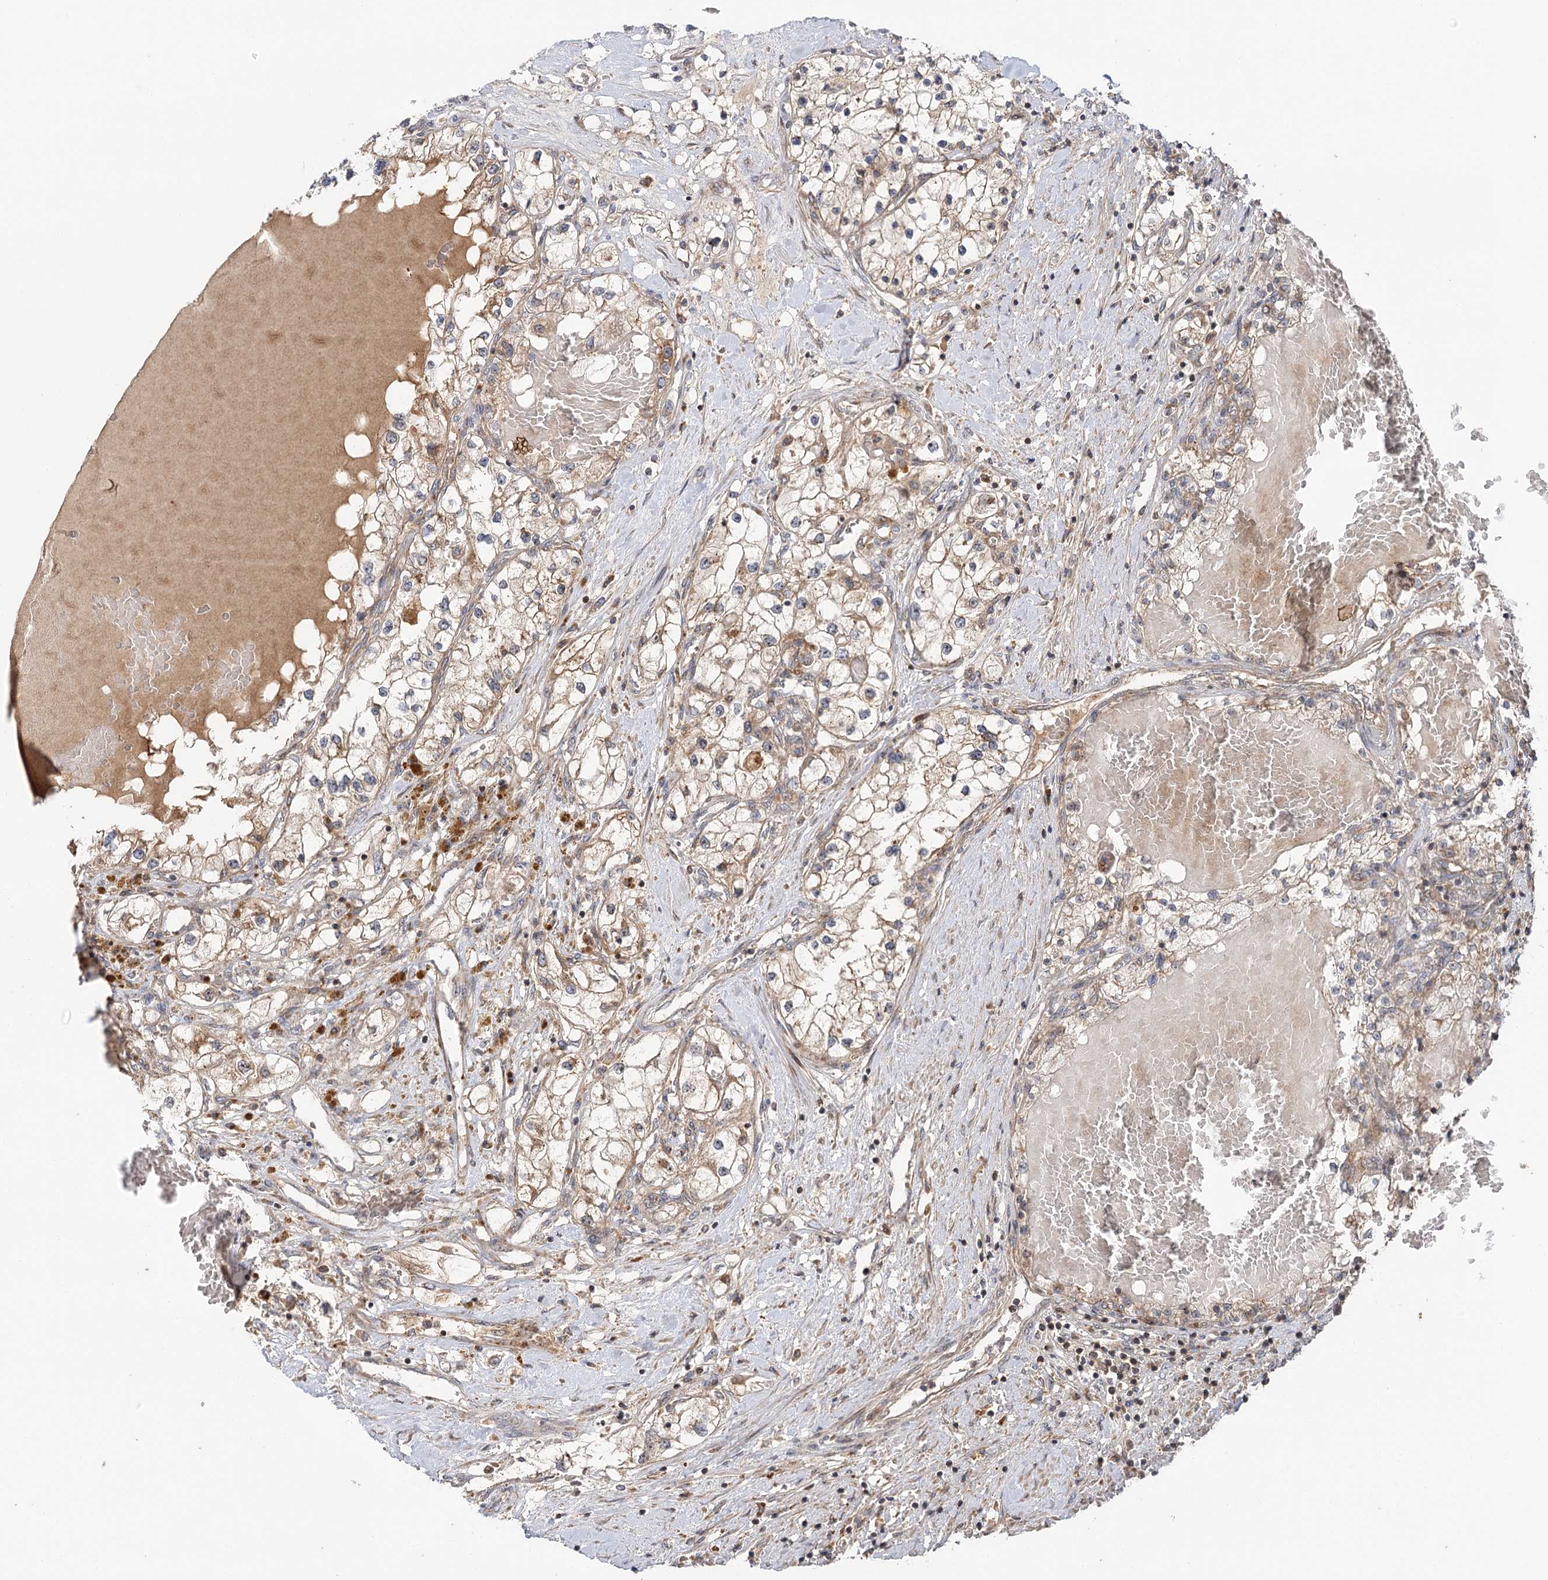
{"staining": {"intensity": "moderate", "quantity": ">75%", "location": "cytoplasmic/membranous"}, "tissue": "renal cancer", "cell_type": "Tumor cells", "image_type": "cancer", "snomed": [{"axis": "morphology", "description": "Normal tissue, NOS"}, {"axis": "morphology", "description": "Adenocarcinoma, NOS"}, {"axis": "topography", "description": "Kidney"}], "caption": "Human renal cancer stained for a protein (brown) reveals moderate cytoplasmic/membranous positive staining in about >75% of tumor cells.", "gene": "RAPGEF6", "patient": {"sex": "male", "age": 68}}